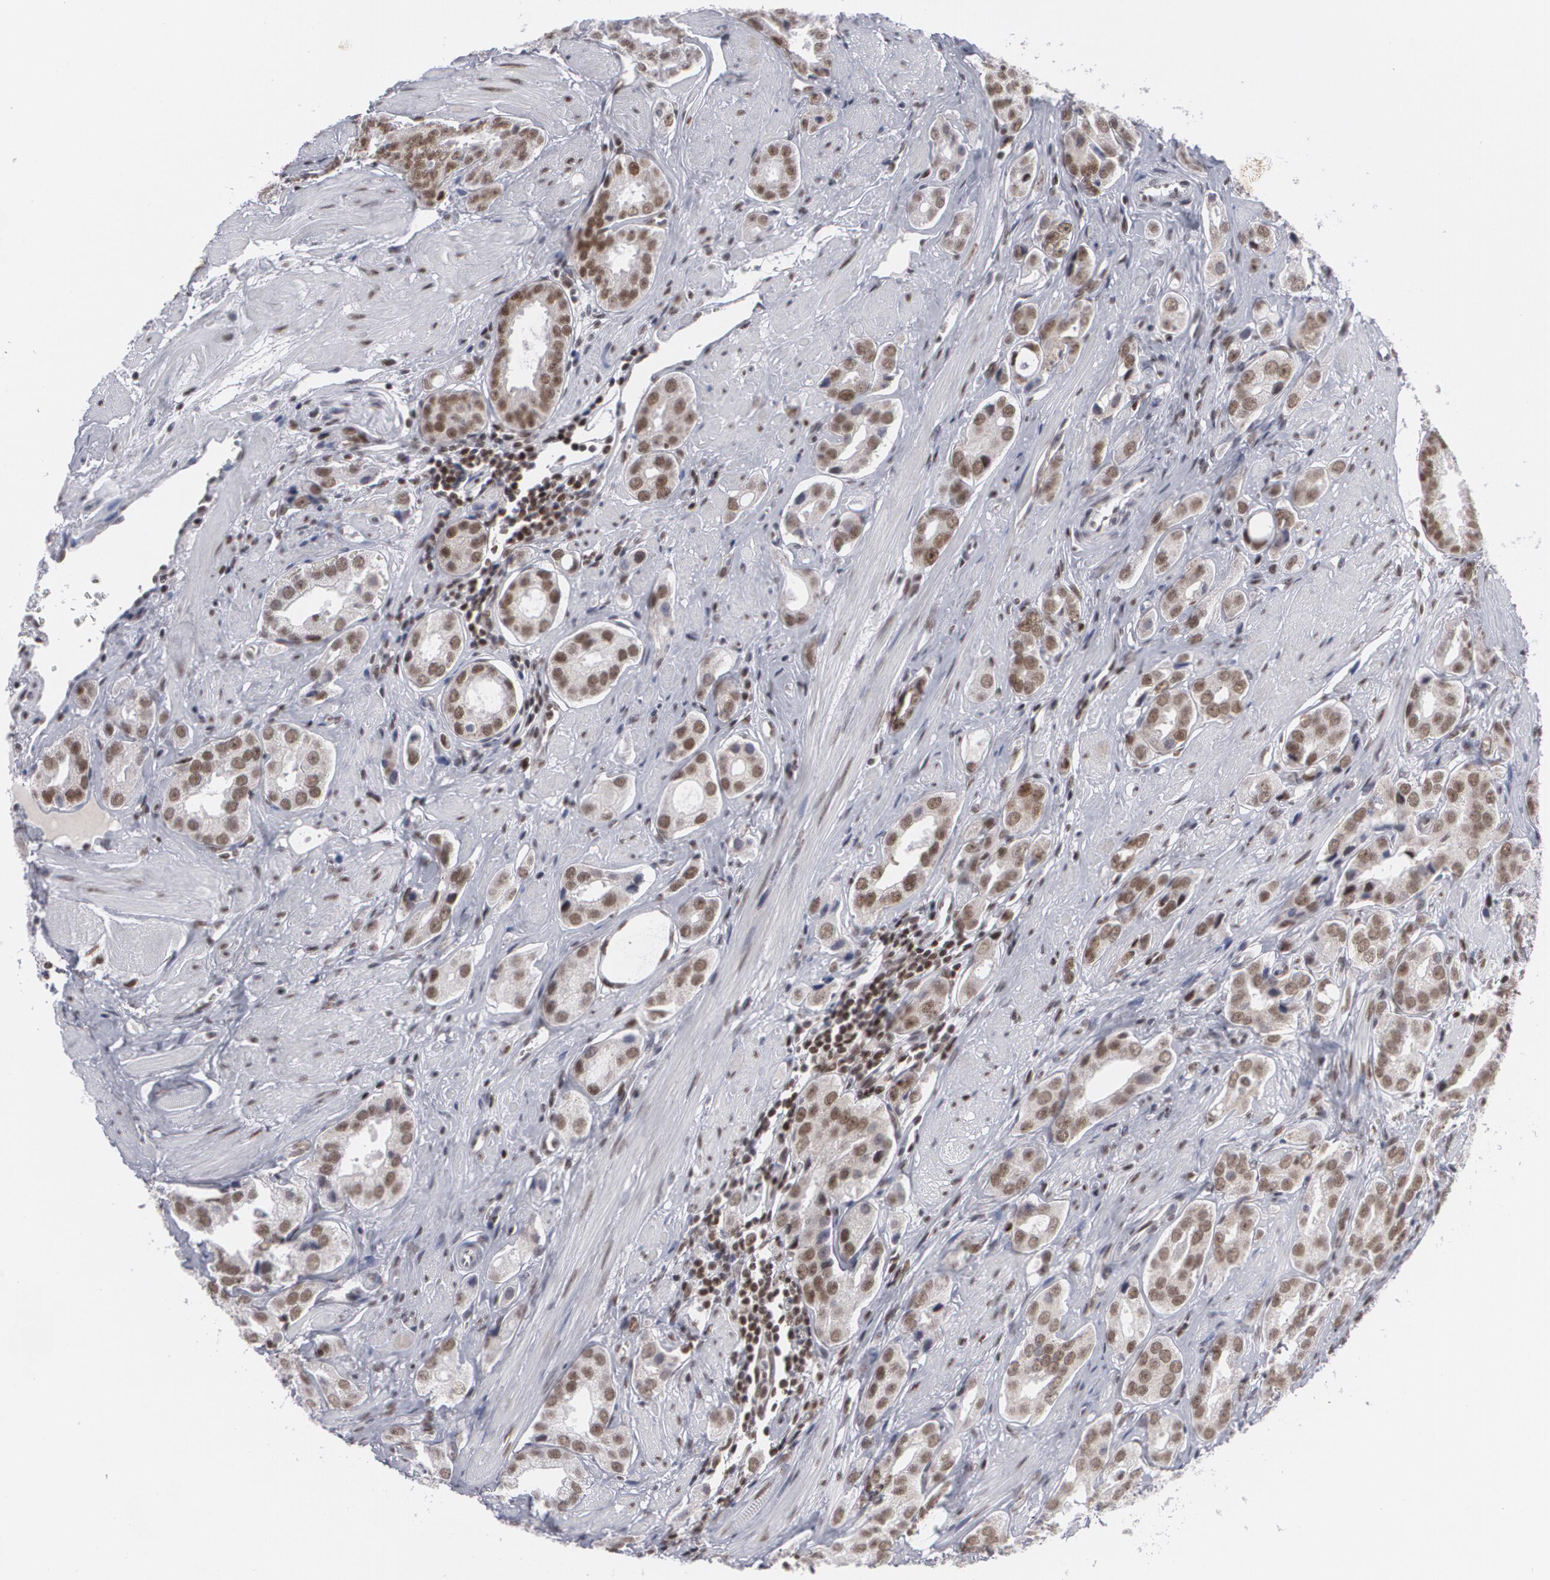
{"staining": {"intensity": "strong", "quantity": ">75%", "location": "nuclear"}, "tissue": "prostate cancer", "cell_type": "Tumor cells", "image_type": "cancer", "snomed": [{"axis": "morphology", "description": "Adenocarcinoma, Medium grade"}, {"axis": "topography", "description": "Prostate"}], "caption": "Prostate cancer (adenocarcinoma (medium-grade)) was stained to show a protein in brown. There is high levels of strong nuclear staining in approximately >75% of tumor cells. The staining was performed using DAB, with brown indicating positive protein expression. Nuclei are stained blue with hematoxylin.", "gene": "MCL1", "patient": {"sex": "male", "age": 53}}